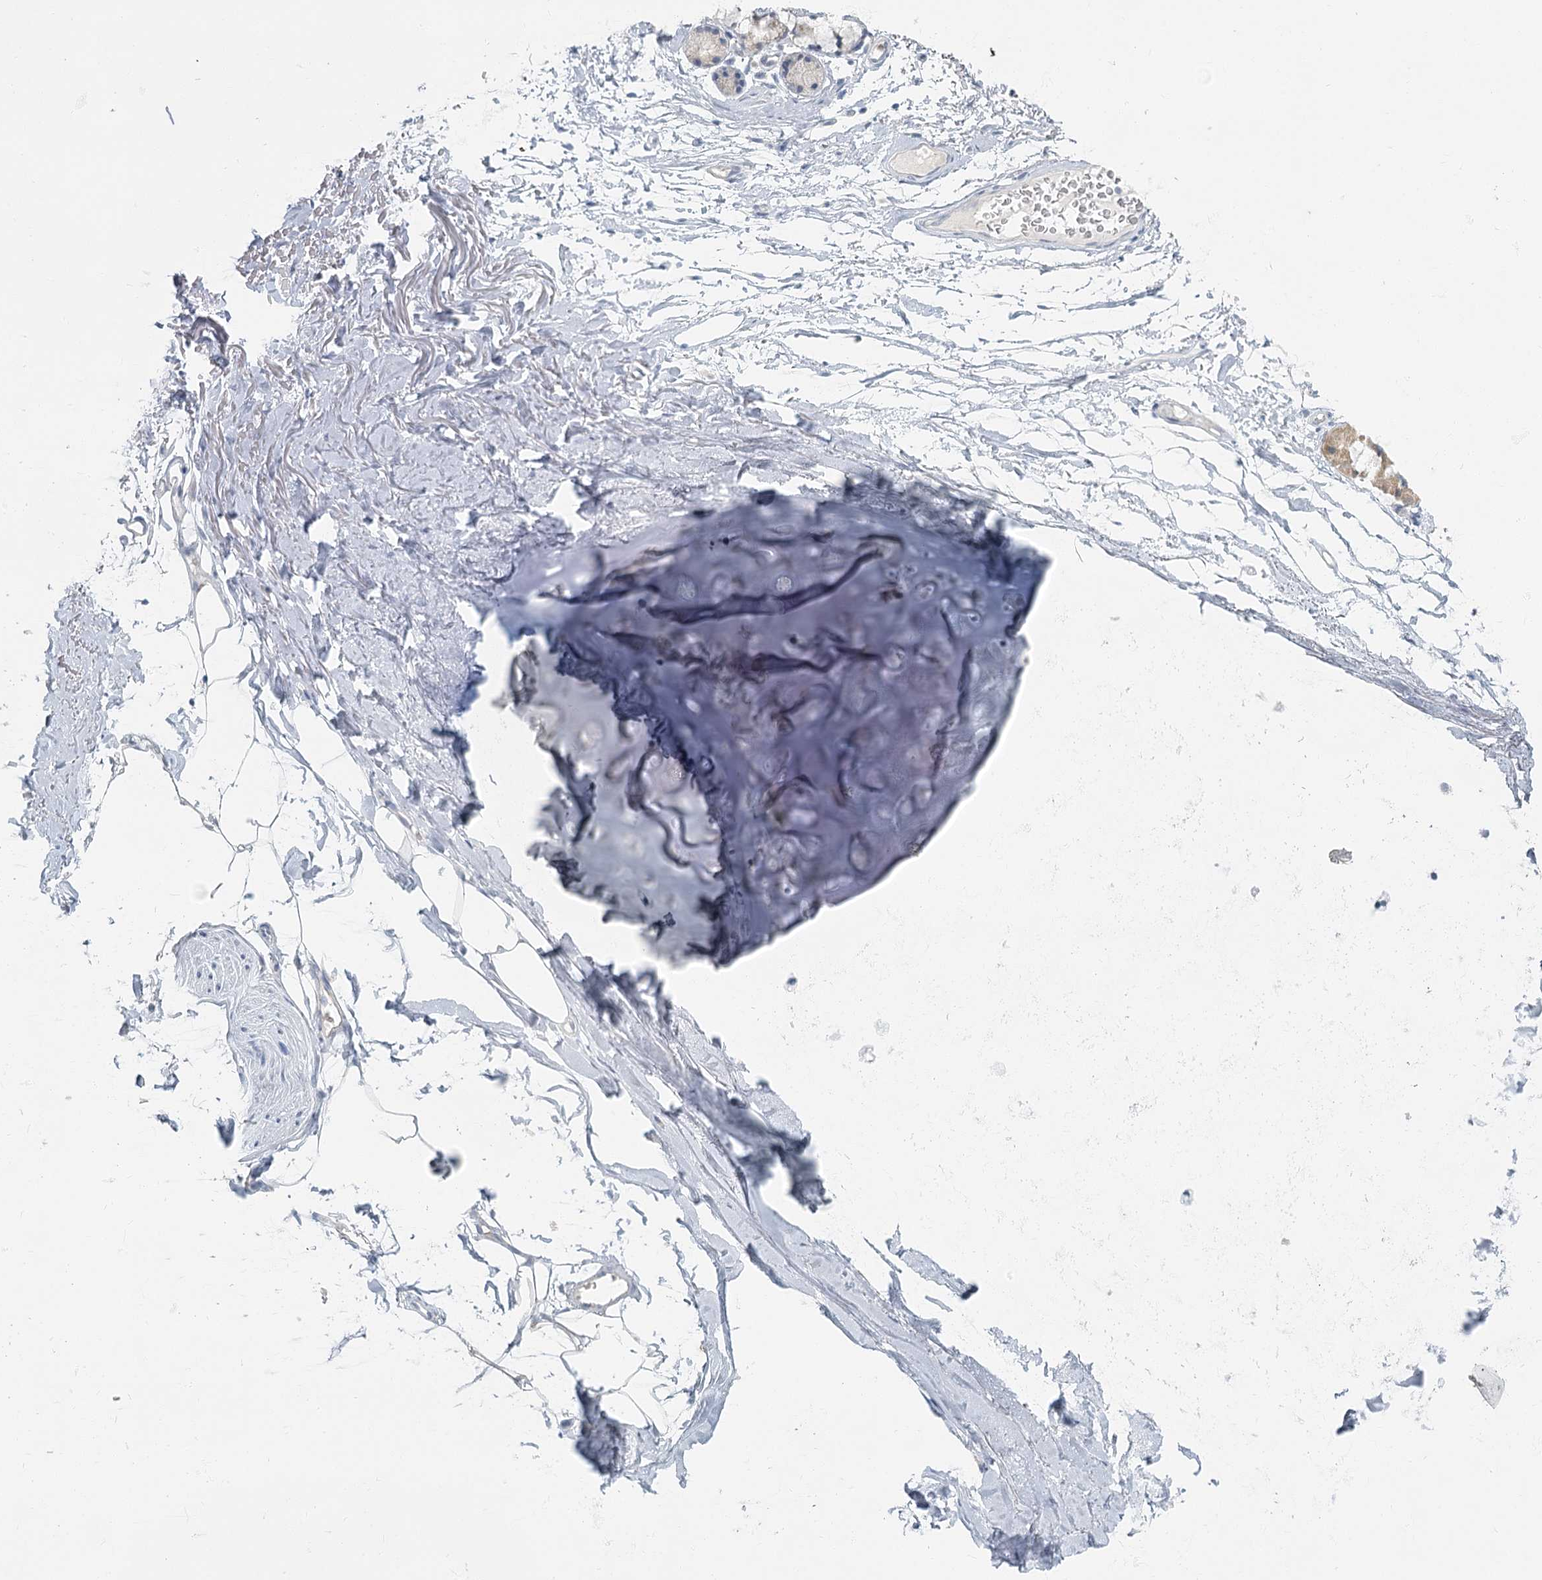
{"staining": {"intensity": "negative", "quantity": "none", "location": "none"}, "tissue": "adipose tissue", "cell_type": "Adipocytes", "image_type": "normal", "snomed": [{"axis": "morphology", "description": "Normal tissue, NOS"}, {"axis": "topography", "description": "Cartilage tissue"}, {"axis": "topography", "description": "Bronchus"}], "caption": "Normal adipose tissue was stained to show a protein in brown. There is no significant expression in adipocytes. (Stains: DAB immunohistochemistry (IHC) with hematoxylin counter stain, Microscopy: brightfield microscopy at high magnification).", "gene": "FAM110C", "patient": {"sex": "female", "age": 73}}